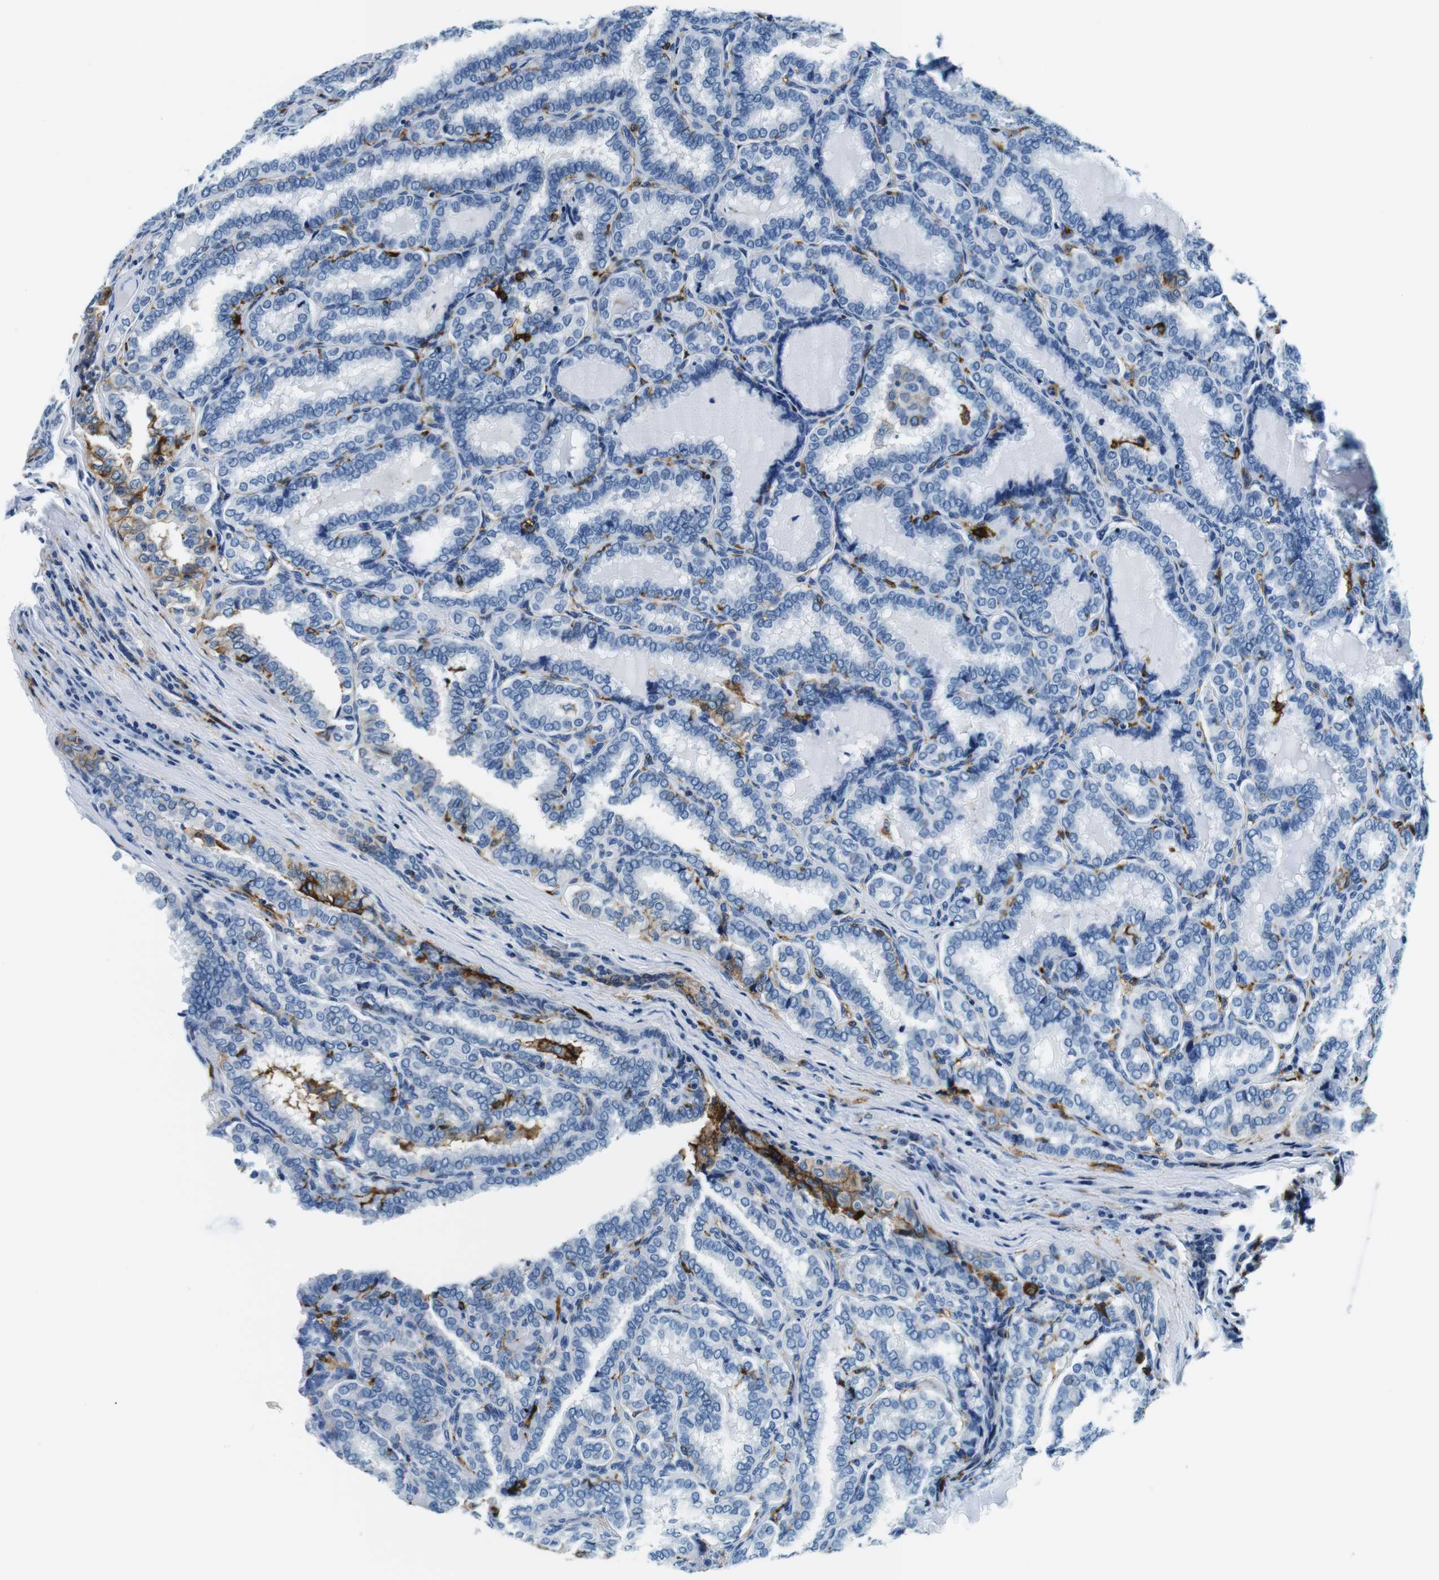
{"staining": {"intensity": "negative", "quantity": "none", "location": "none"}, "tissue": "thyroid cancer", "cell_type": "Tumor cells", "image_type": "cancer", "snomed": [{"axis": "morphology", "description": "Normal tissue, NOS"}, {"axis": "morphology", "description": "Papillary adenocarcinoma, NOS"}, {"axis": "topography", "description": "Thyroid gland"}], "caption": "Immunohistochemistry (IHC) histopathology image of human thyroid cancer (papillary adenocarcinoma) stained for a protein (brown), which displays no expression in tumor cells.", "gene": "HLA-DRB1", "patient": {"sex": "female", "age": 30}}